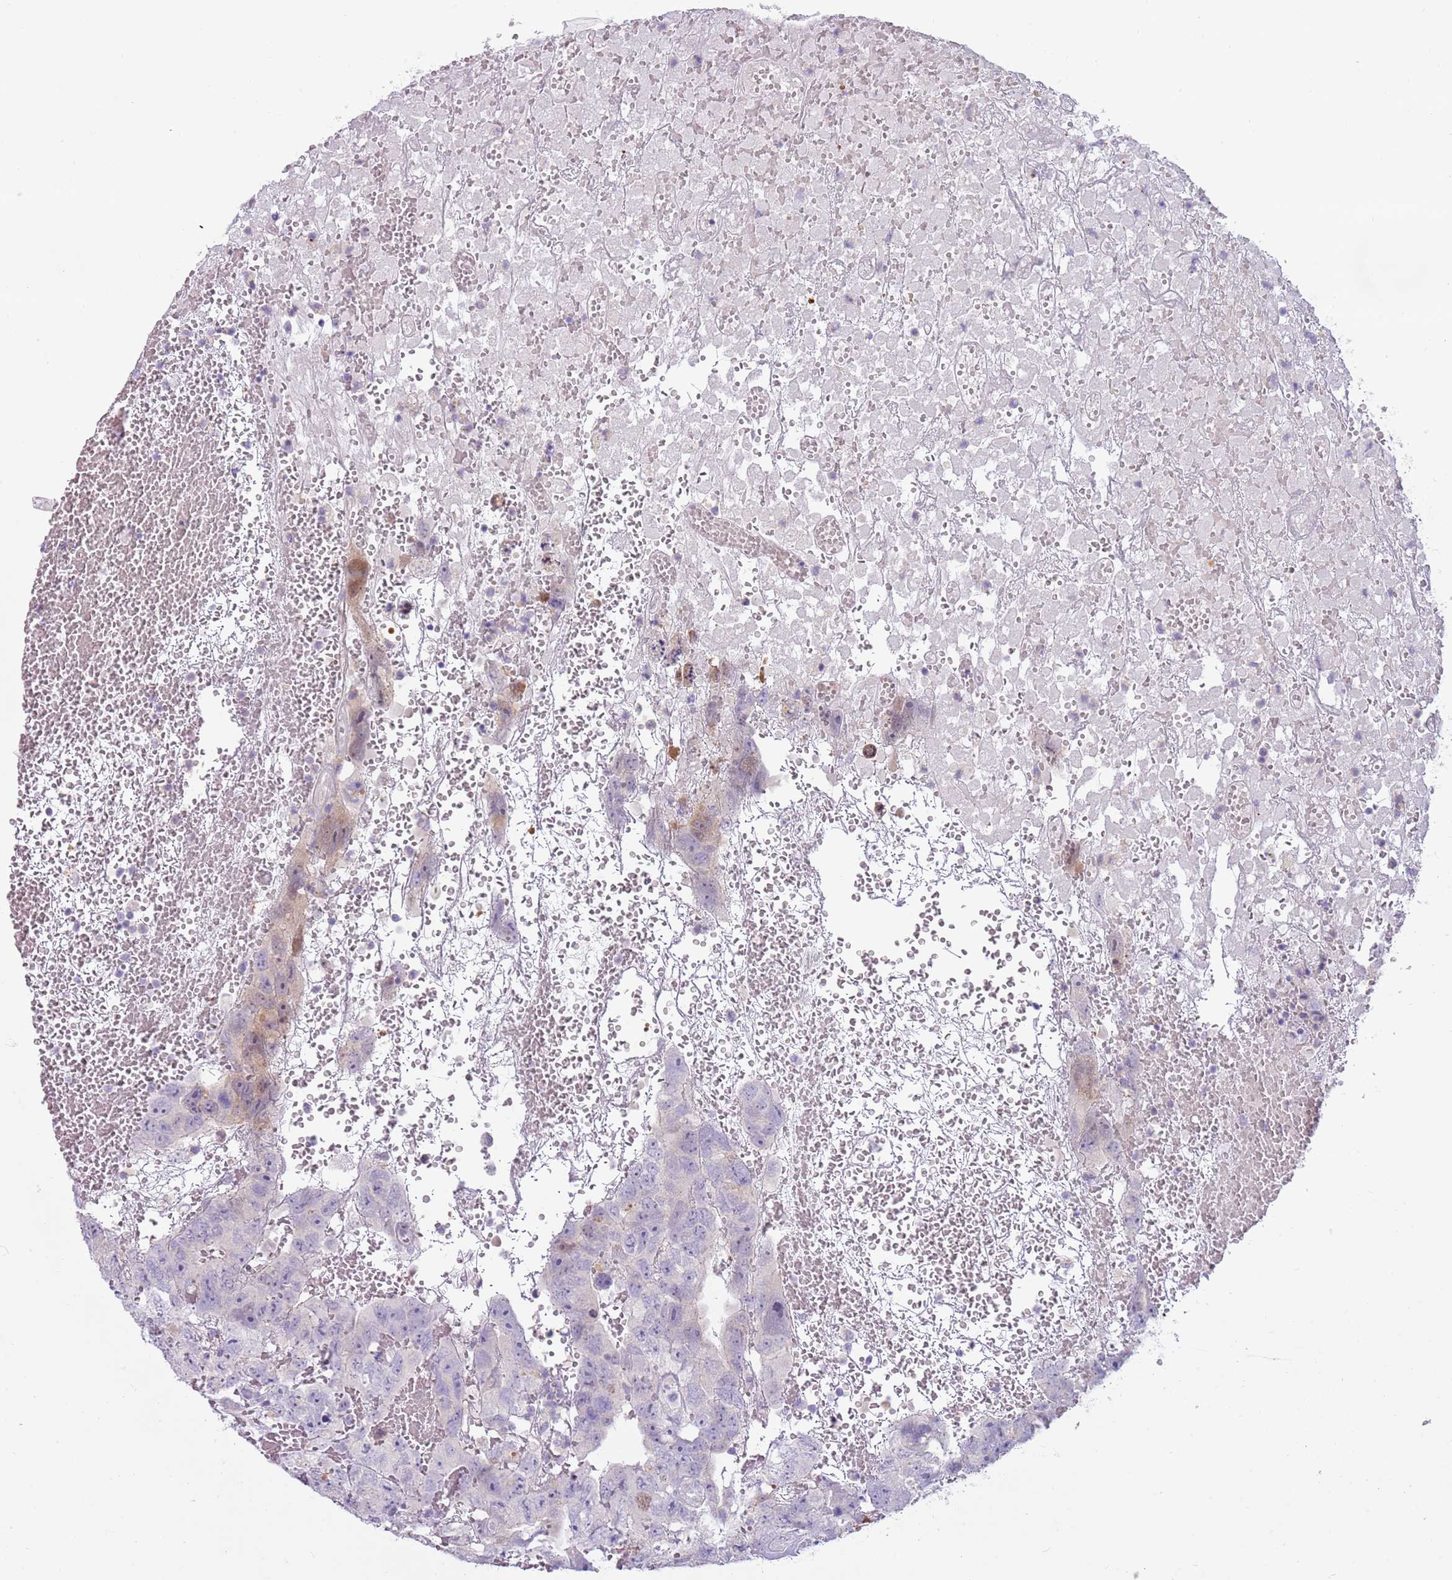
{"staining": {"intensity": "negative", "quantity": "none", "location": "none"}, "tissue": "testis cancer", "cell_type": "Tumor cells", "image_type": "cancer", "snomed": [{"axis": "morphology", "description": "Carcinoma, Embryonal, NOS"}, {"axis": "topography", "description": "Testis"}], "caption": "A histopathology image of testis embryonal carcinoma stained for a protein displays no brown staining in tumor cells. Nuclei are stained in blue.", "gene": "ARHGAP5", "patient": {"sex": "male", "age": 45}}